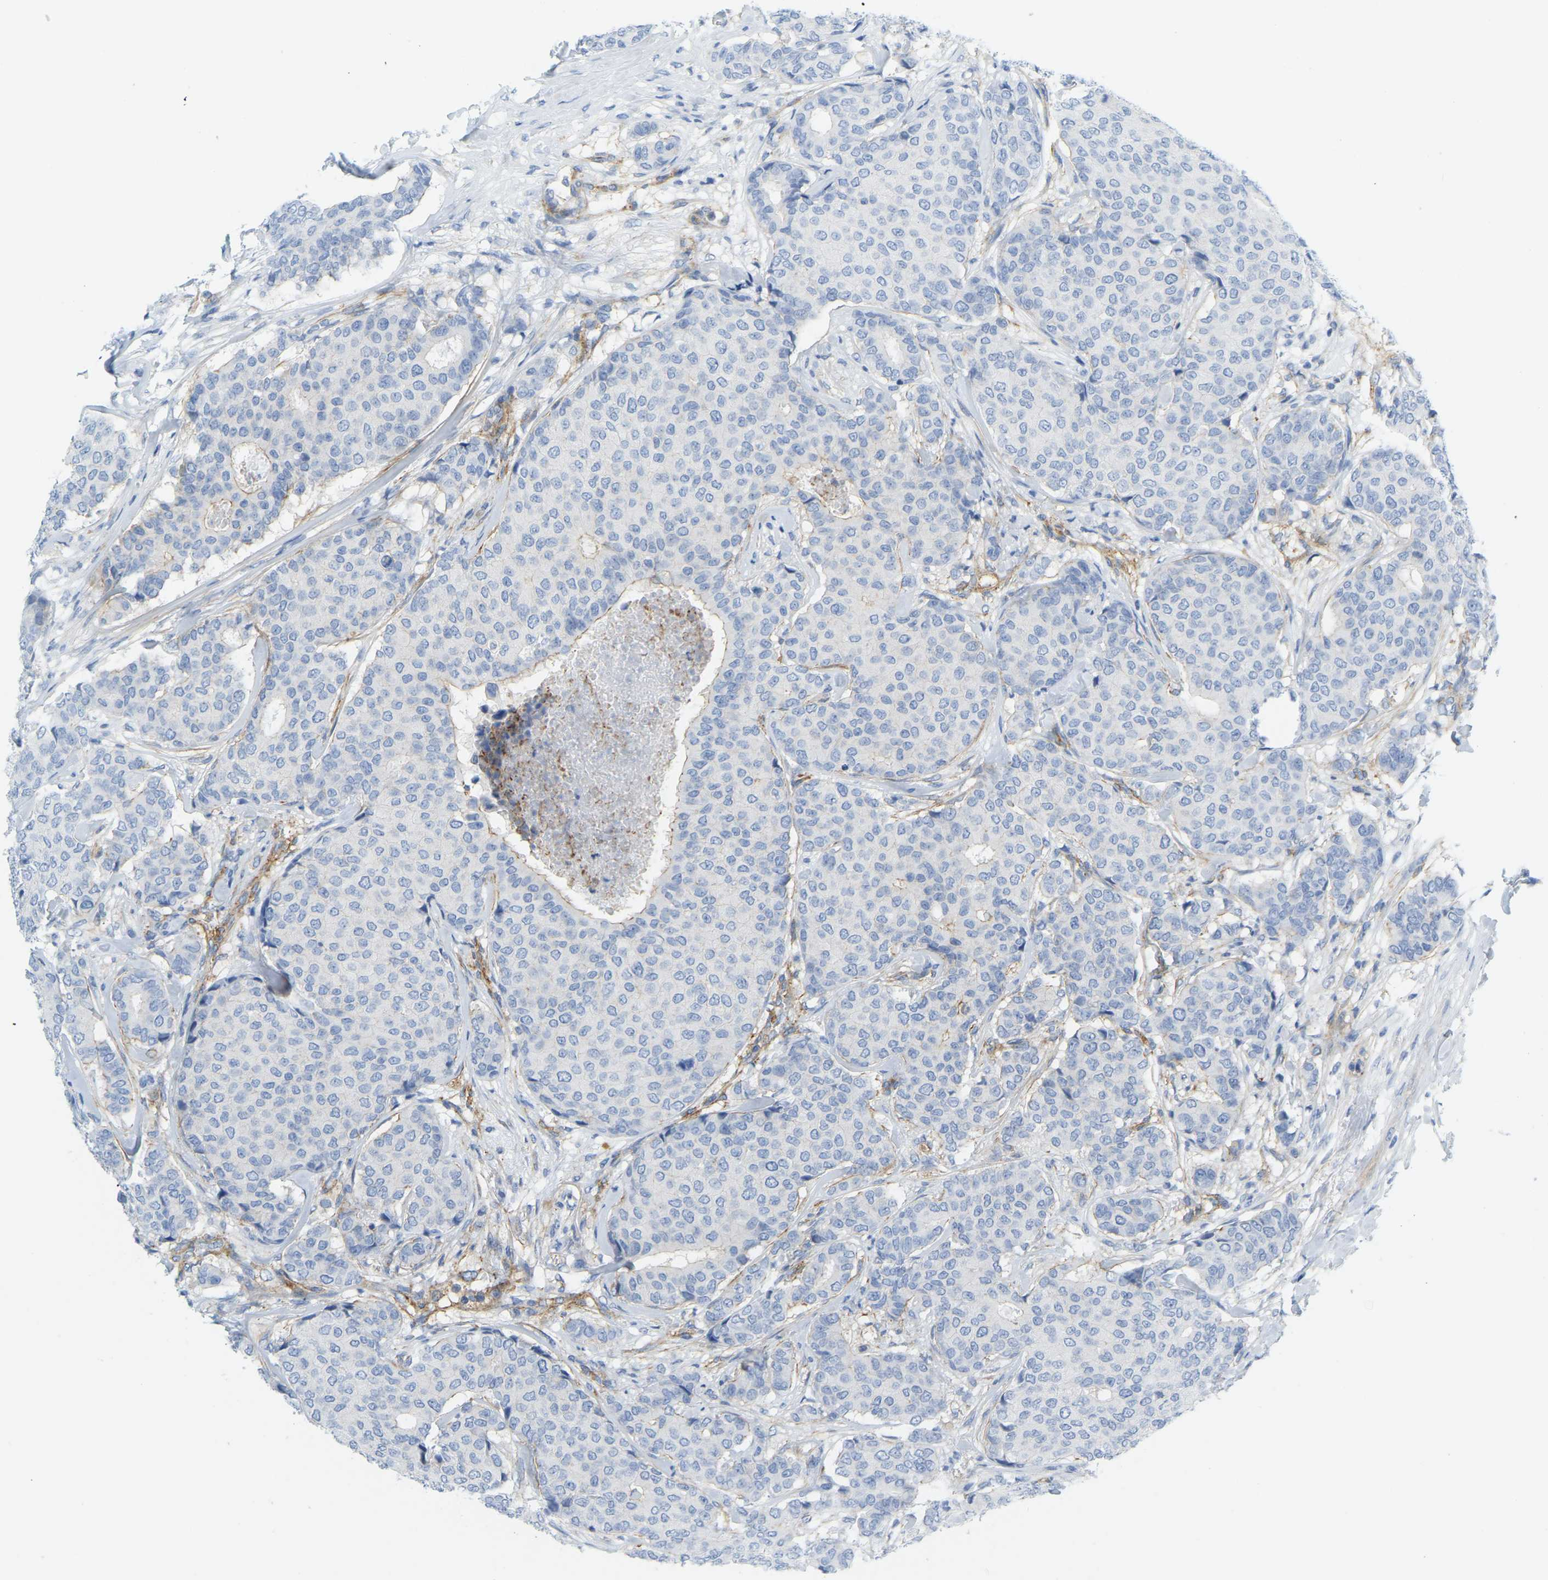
{"staining": {"intensity": "negative", "quantity": "none", "location": "none"}, "tissue": "breast cancer", "cell_type": "Tumor cells", "image_type": "cancer", "snomed": [{"axis": "morphology", "description": "Duct carcinoma"}, {"axis": "topography", "description": "Breast"}], "caption": "There is no significant expression in tumor cells of breast infiltrating ductal carcinoma. (DAB (3,3'-diaminobenzidine) IHC, high magnification).", "gene": "MYL3", "patient": {"sex": "female", "age": 75}}